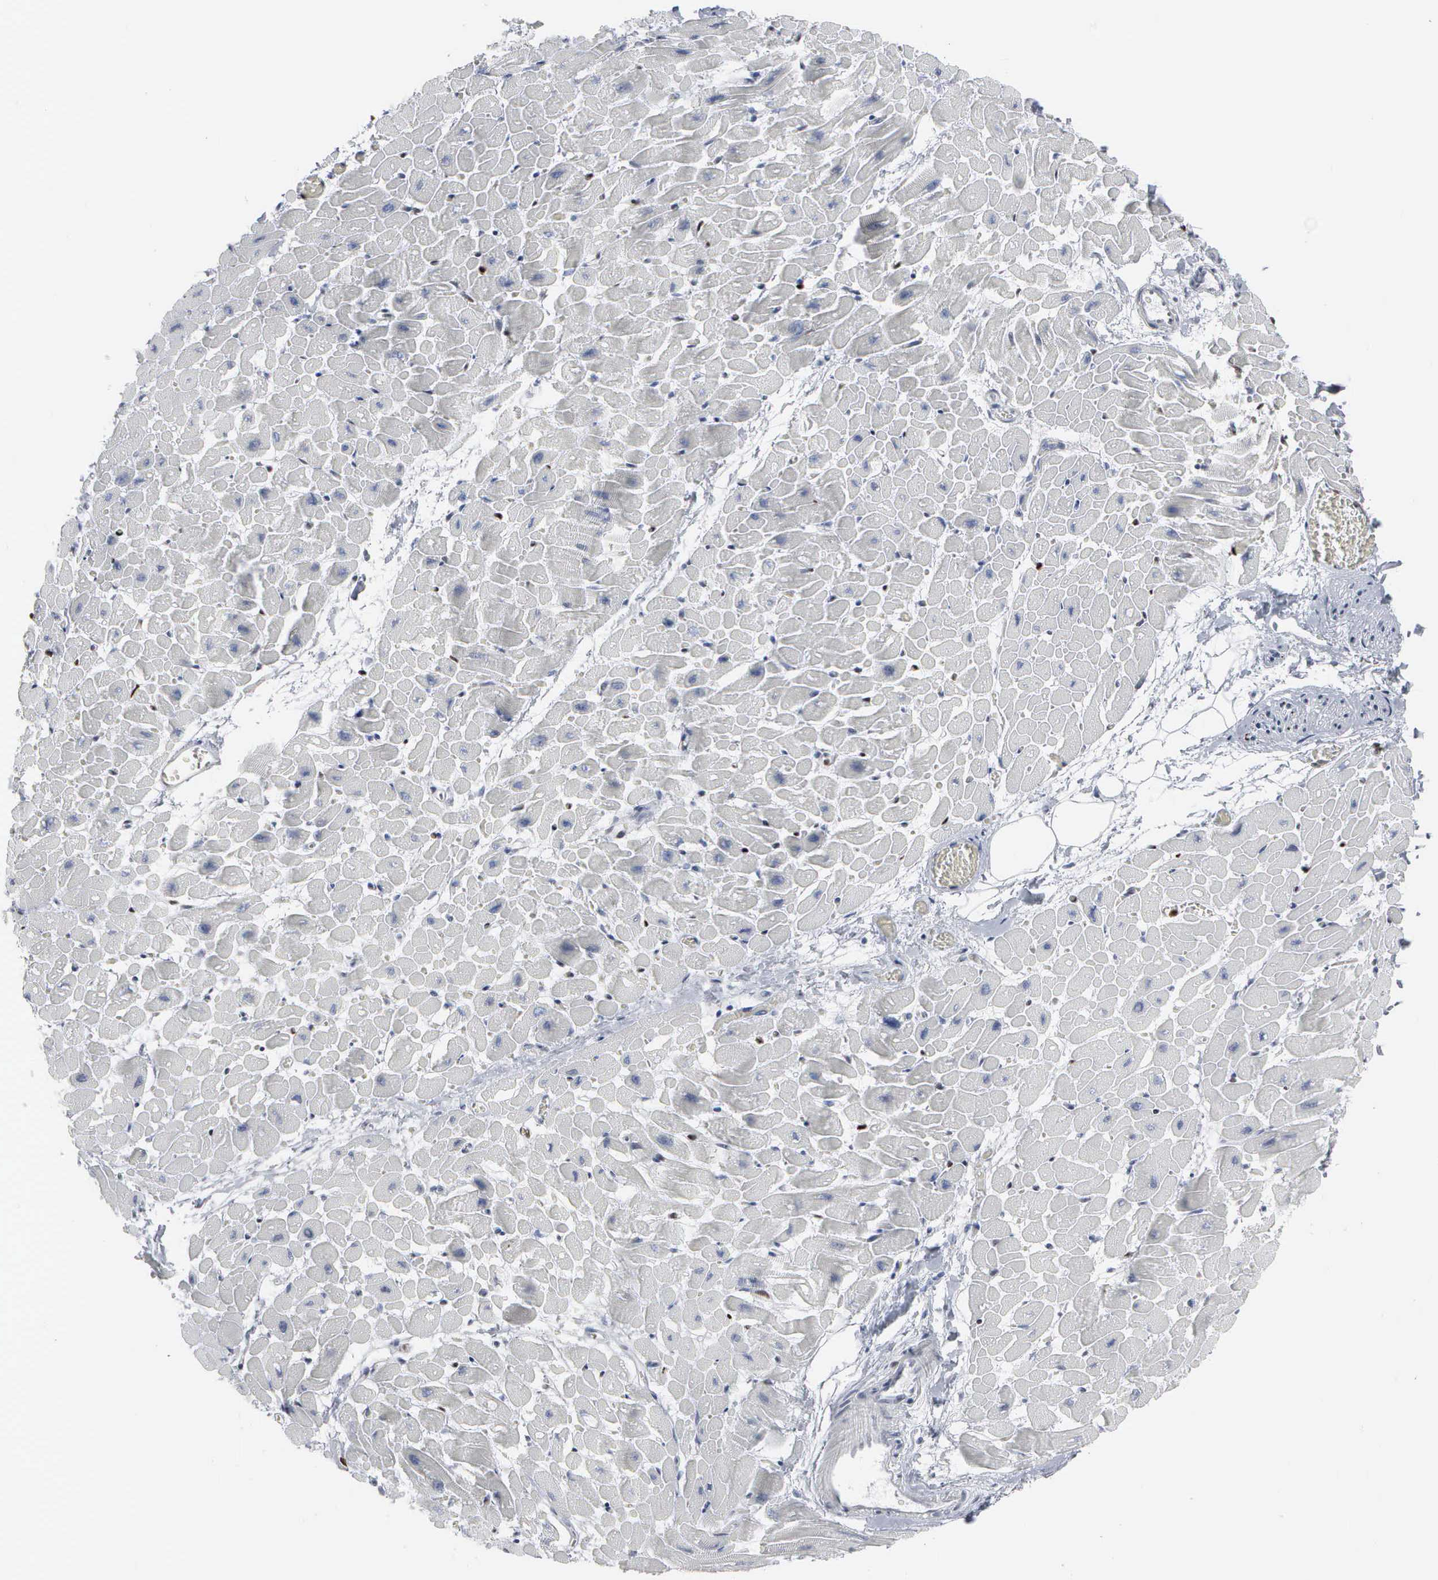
{"staining": {"intensity": "negative", "quantity": "none", "location": "none"}, "tissue": "heart muscle", "cell_type": "Cardiomyocytes", "image_type": "normal", "snomed": [{"axis": "morphology", "description": "Normal tissue, NOS"}, {"axis": "topography", "description": "Heart"}], "caption": "The micrograph demonstrates no significant positivity in cardiomyocytes of heart muscle.", "gene": "CCND3", "patient": {"sex": "male", "age": 45}}